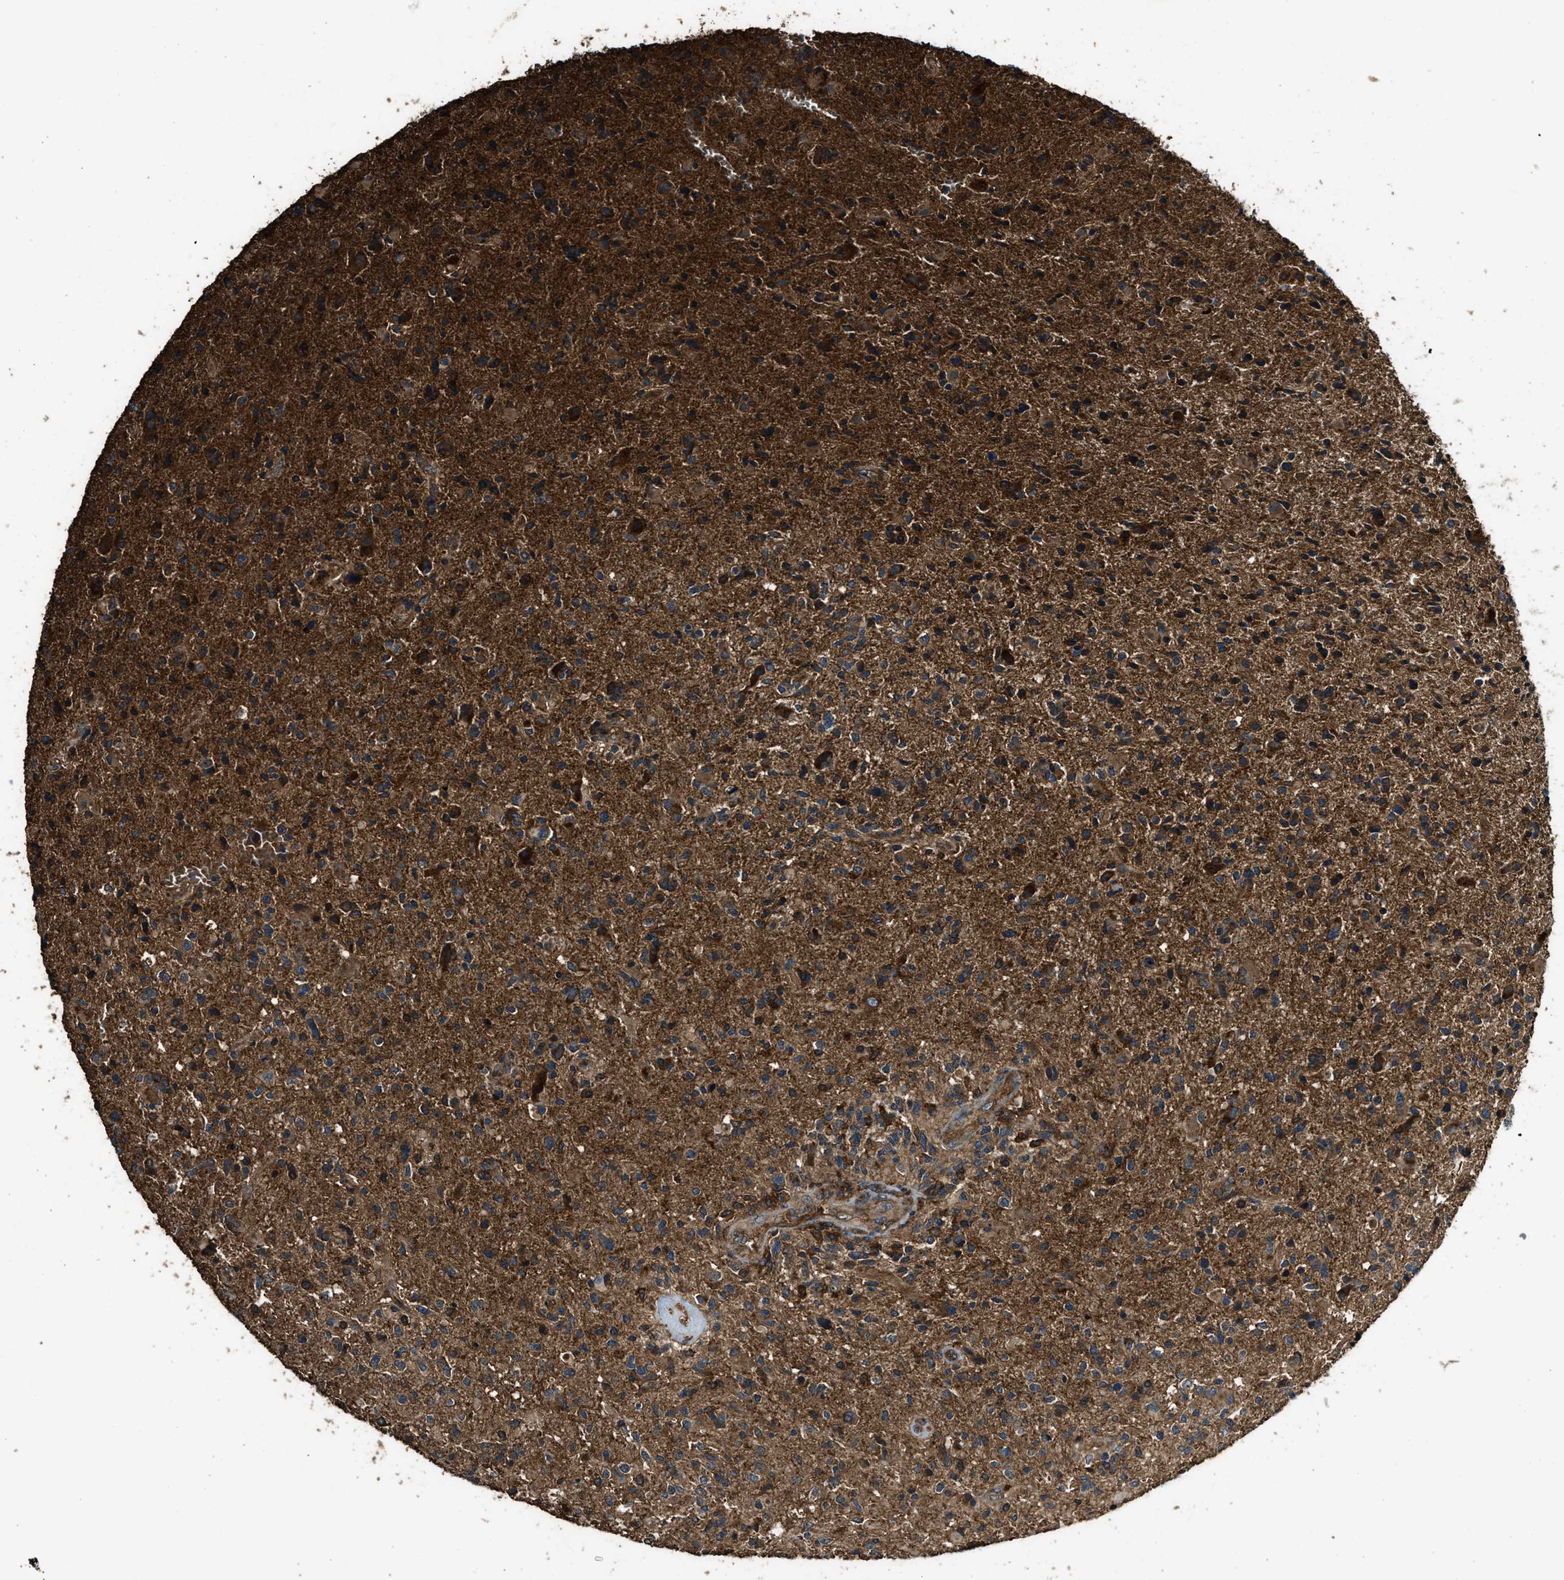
{"staining": {"intensity": "strong", "quantity": ">75%", "location": "cytoplasmic/membranous"}, "tissue": "glioma", "cell_type": "Tumor cells", "image_type": "cancer", "snomed": [{"axis": "morphology", "description": "Glioma, malignant, High grade"}, {"axis": "topography", "description": "Brain"}], "caption": "Tumor cells demonstrate high levels of strong cytoplasmic/membranous expression in approximately >75% of cells in human malignant glioma (high-grade).", "gene": "MAP3K8", "patient": {"sex": "male", "age": 72}}